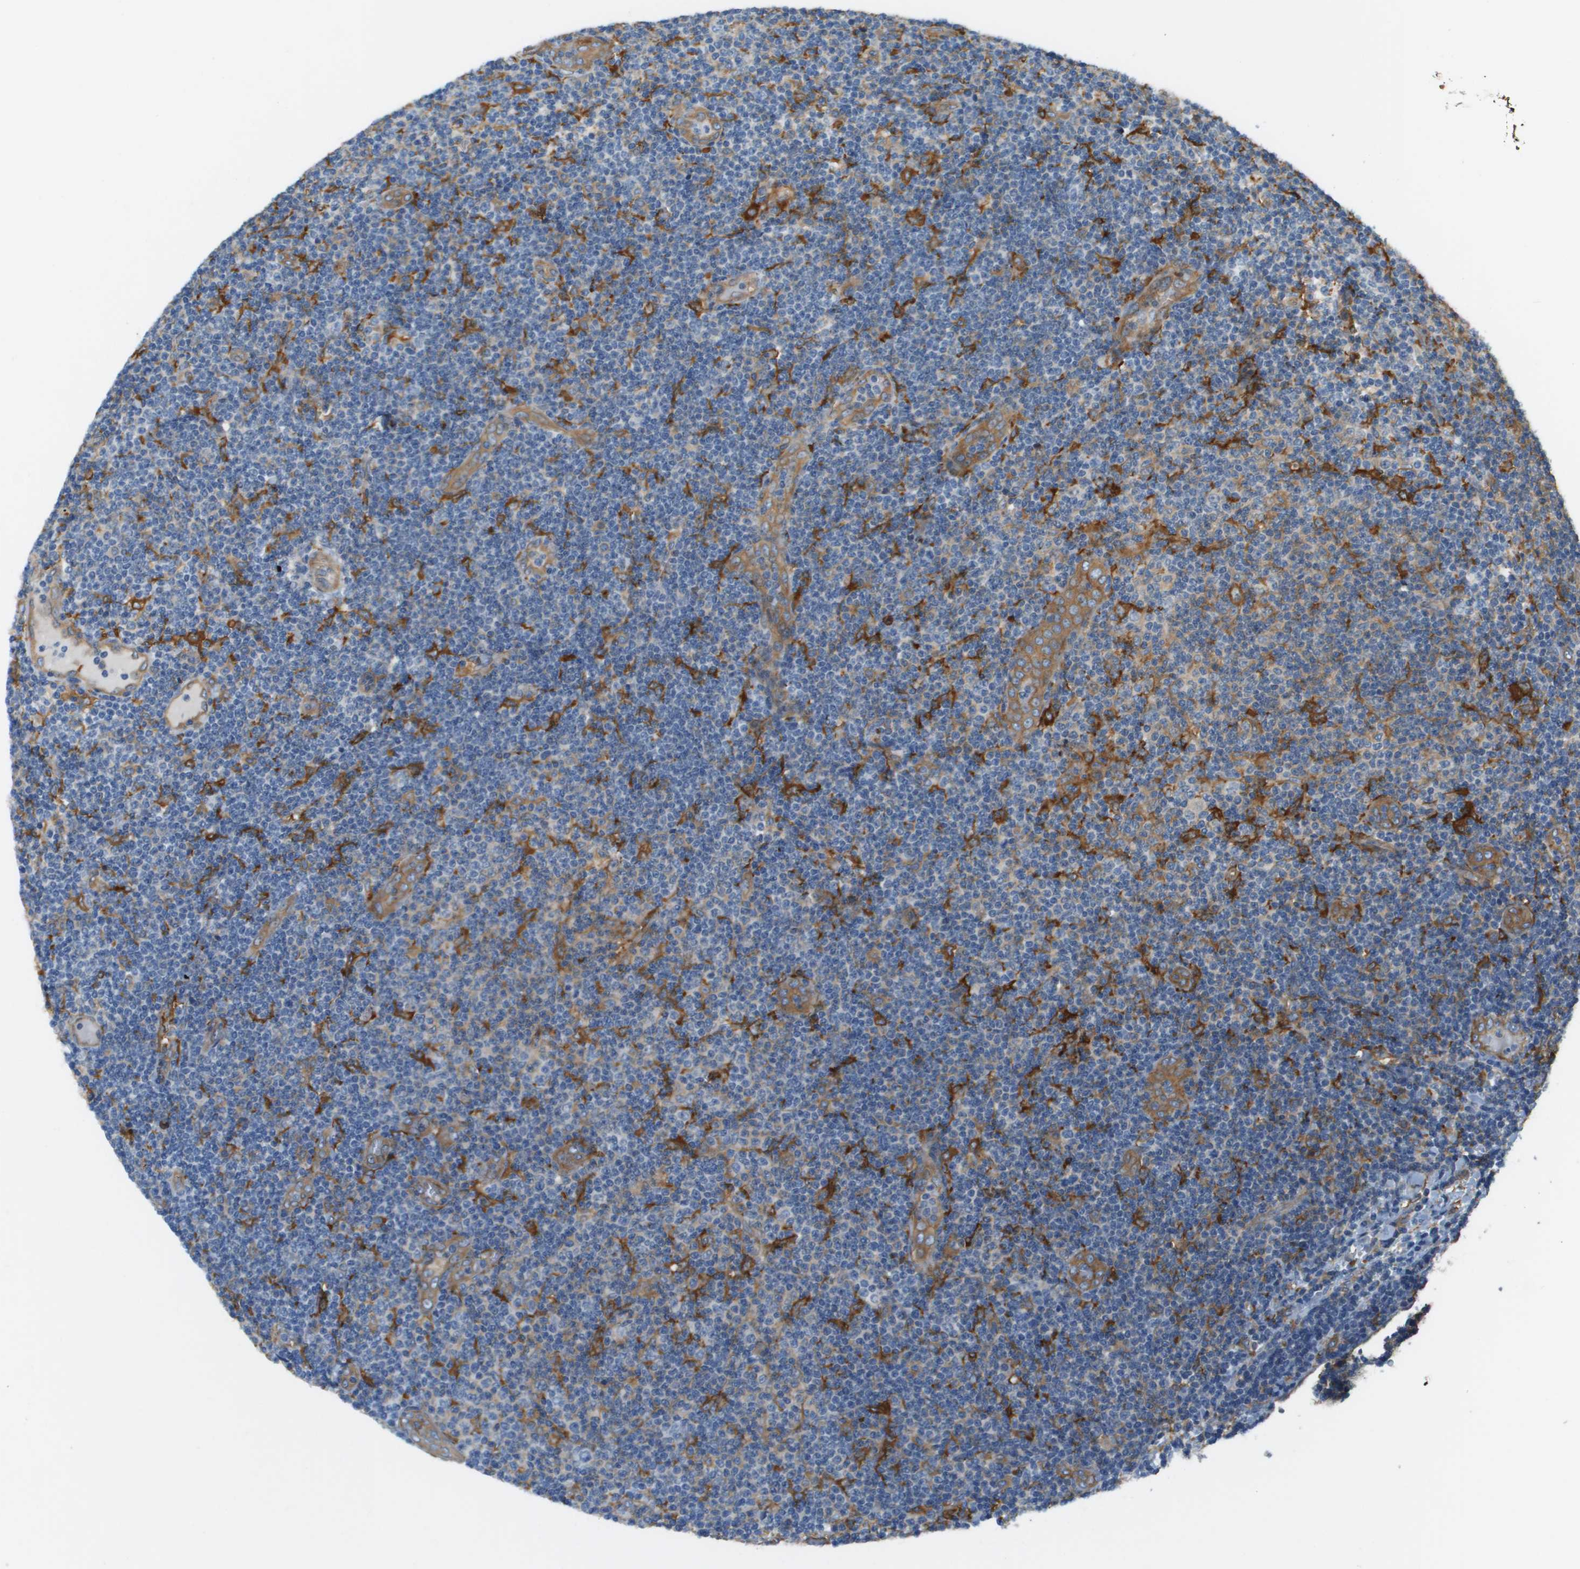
{"staining": {"intensity": "weak", "quantity": "<25%", "location": "cytoplasmic/membranous"}, "tissue": "lymphoma", "cell_type": "Tumor cells", "image_type": "cancer", "snomed": [{"axis": "morphology", "description": "Malignant lymphoma, non-Hodgkin's type, Low grade"}, {"axis": "topography", "description": "Lymph node"}], "caption": "There is no significant staining in tumor cells of lymphoma. (DAB (3,3'-diaminobenzidine) IHC visualized using brightfield microscopy, high magnification).", "gene": "CORO1B", "patient": {"sex": "male", "age": 83}}